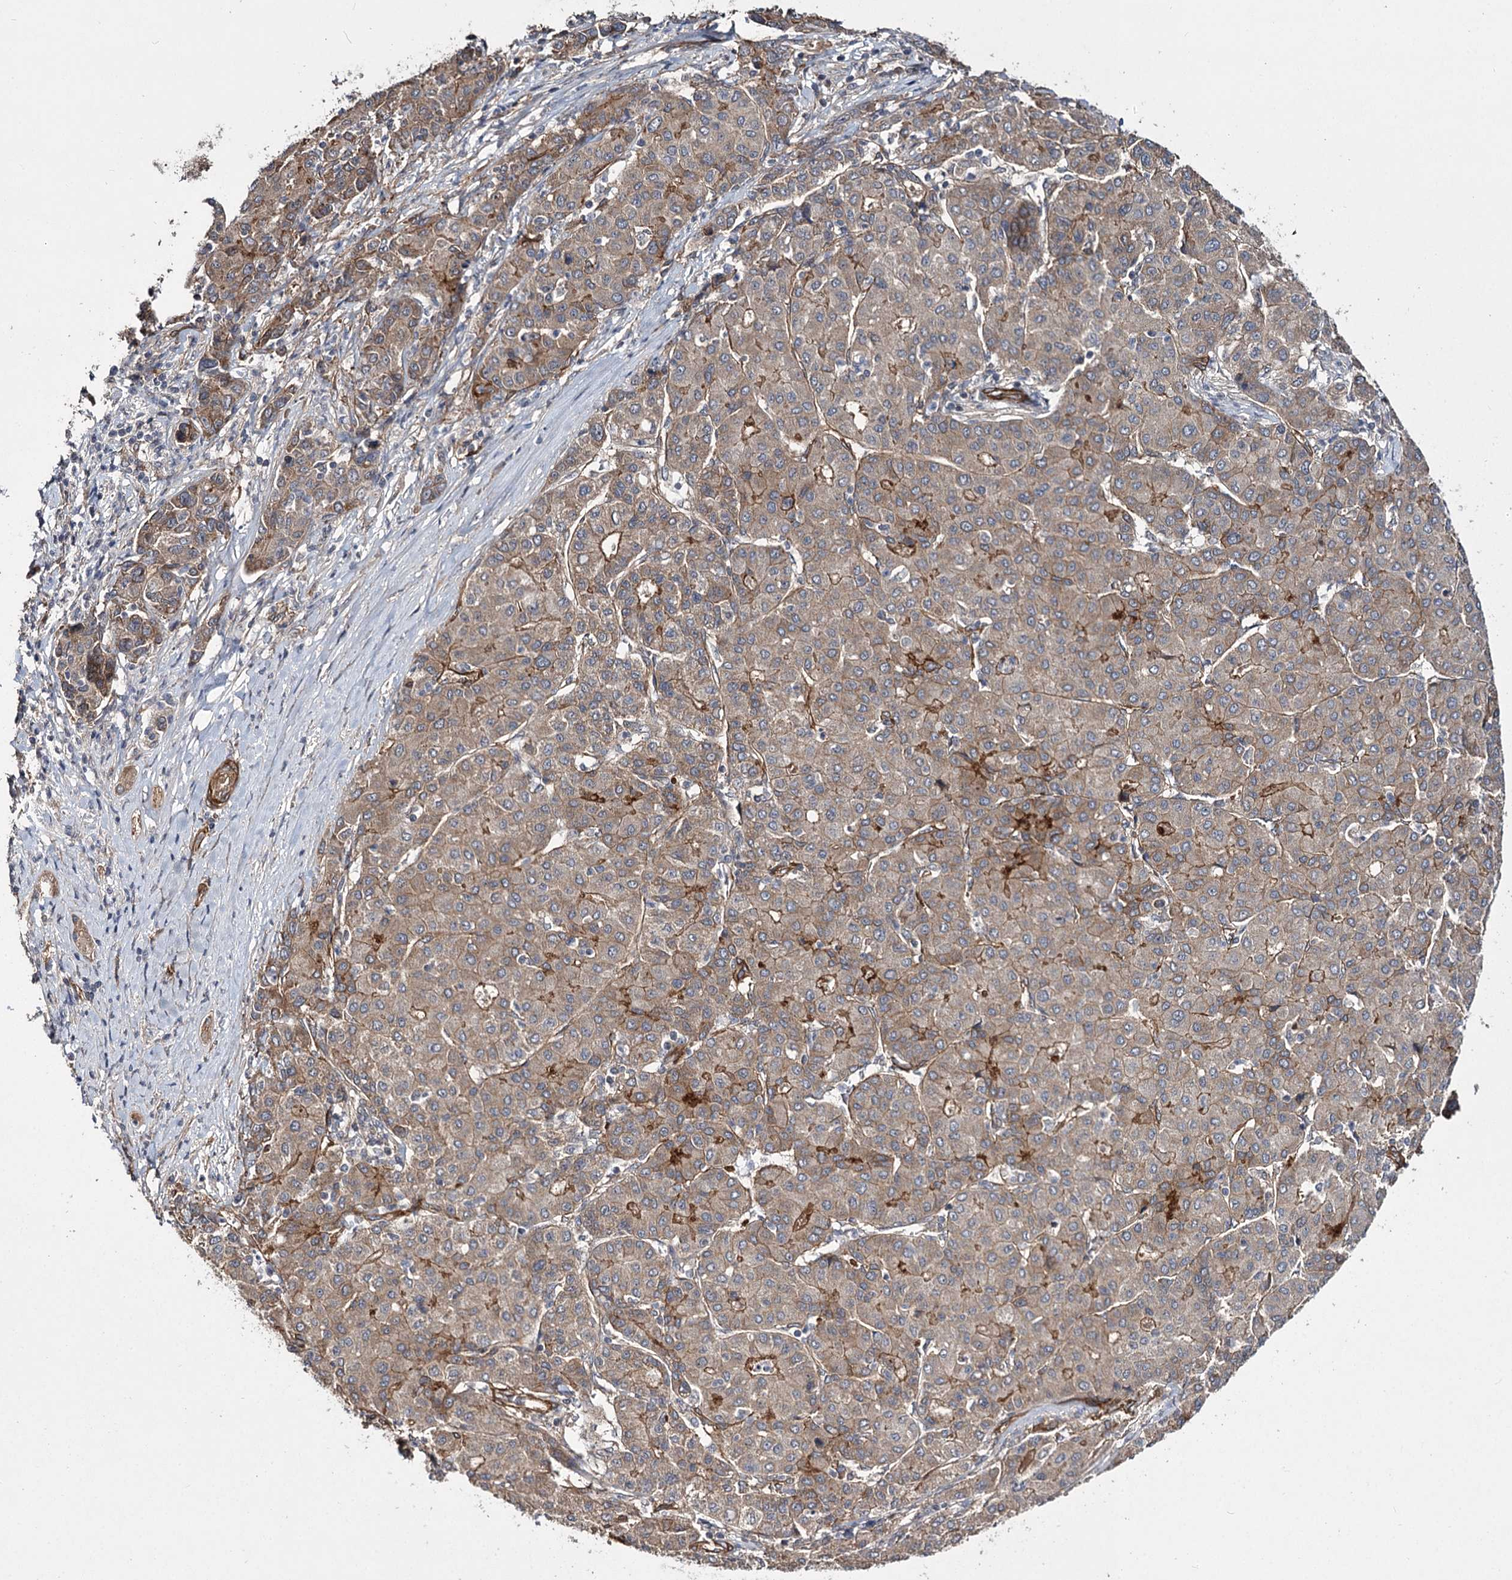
{"staining": {"intensity": "moderate", "quantity": "<25%", "location": "cytoplasmic/membranous"}, "tissue": "liver cancer", "cell_type": "Tumor cells", "image_type": "cancer", "snomed": [{"axis": "morphology", "description": "Carcinoma, Hepatocellular, NOS"}, {"axis": "topography", "description": "Liver"}], "caption": "Immunohistochemical staining of liver hepatocellular carcinoma displays low levels of moderate cytoplasmic/membranous staining in approximately <25% of tumor cells.", "gene": "MYO1C", "patient": {"sex": "male", "age": 65}}